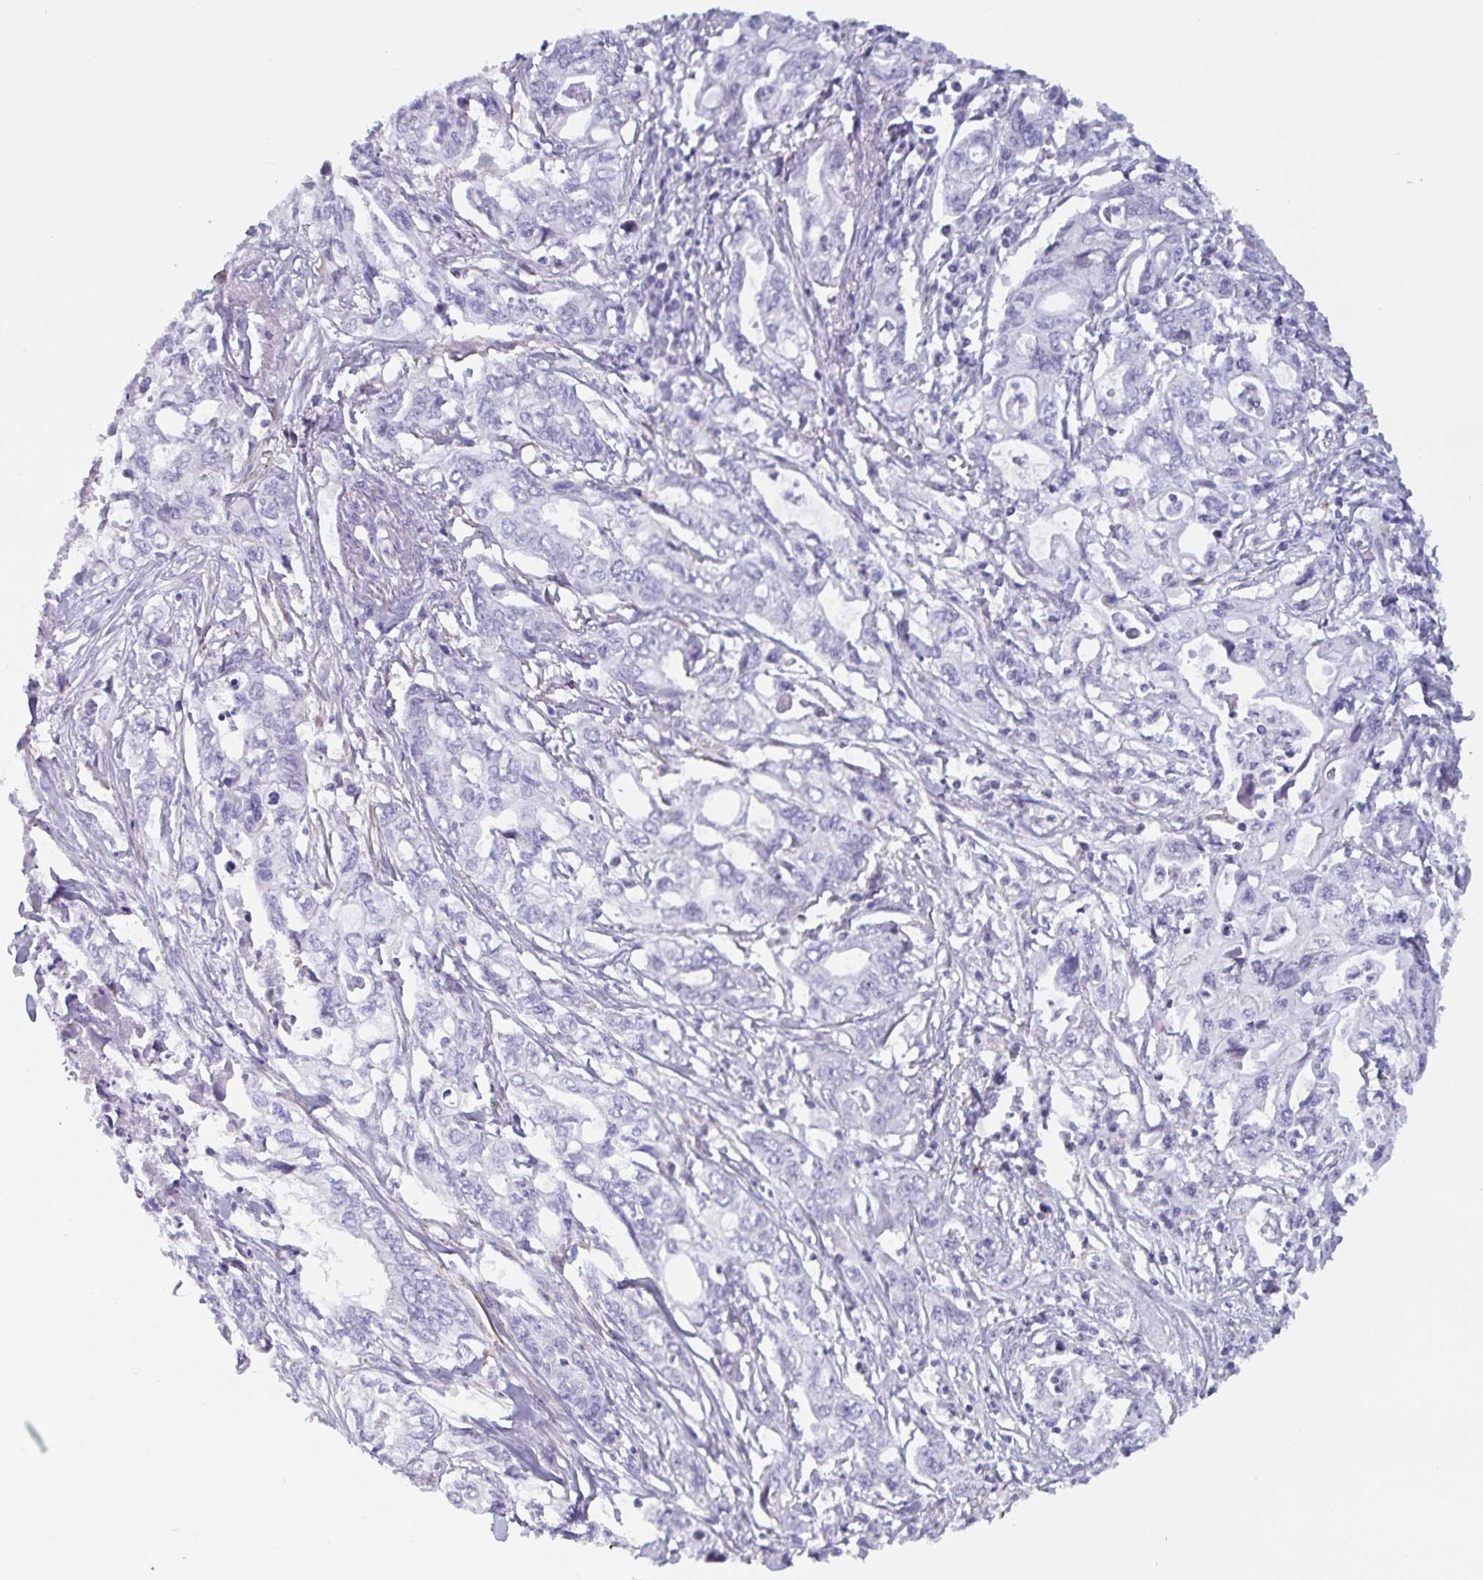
{"staining": {"intensity": "negative", "quantity": "none", "location": "none"}, "tissue": "pancreatic cancer", "cell_type": "Tumor cells", "image_type": "cancer", "snomed": [{"axis": "morphology", "description": "Adenocarcinoma, NOS"}, {"axis": "topography", "description": "Pancreas"}], "caption": "Pancreatic cancer was stained to show a protein in brown. There is no significant positivity in tumor cells. (DAB immunohistochemistry (IHC), high magnification).", "gene": "OR5P3", "patient": {"sex": "male", "age": 68}}